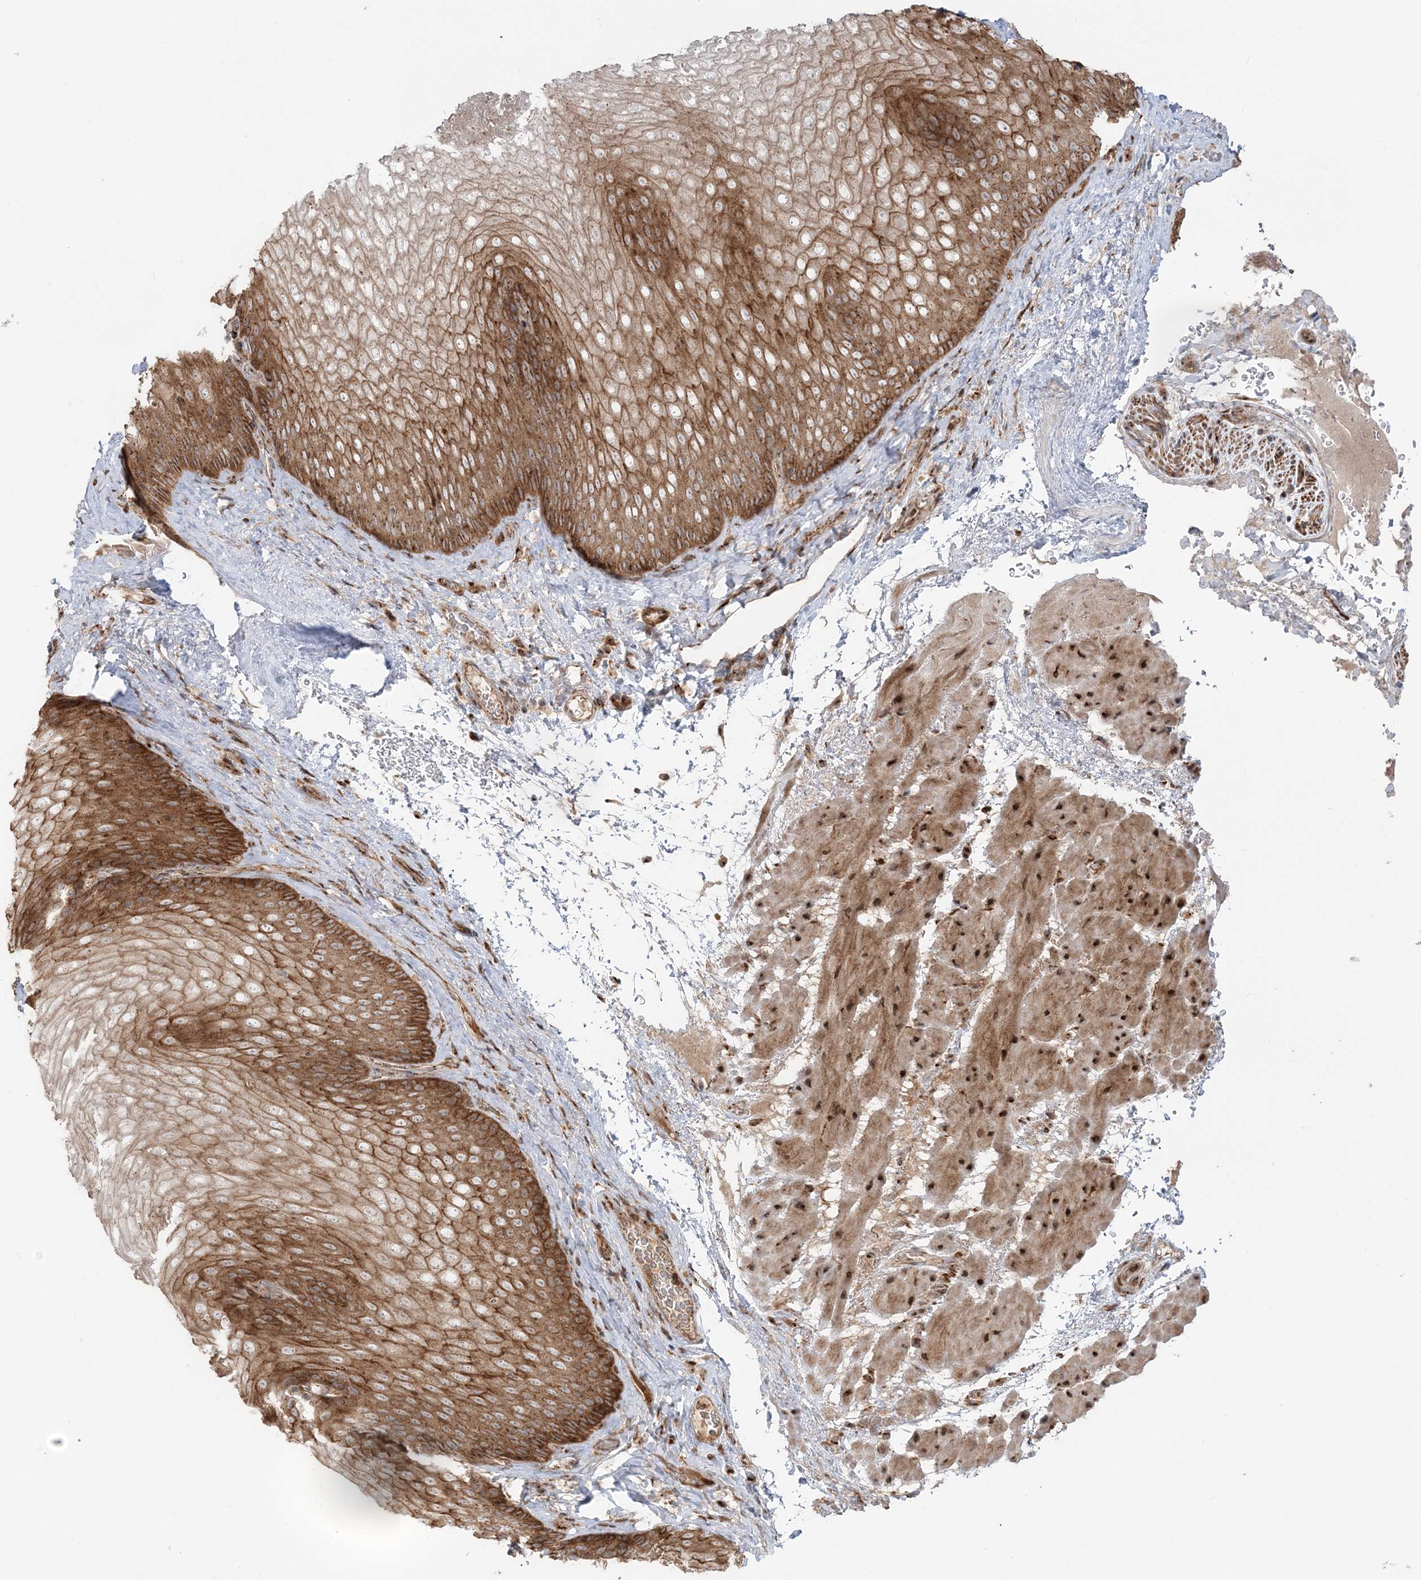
{"staining": {"intensity": "moderate", "quantity": ">75%", "location": "cytoplasmic/membranous"}, "tissue": "esophagus", "cell_type": "Squamous epithelial cells", "image_type": "normal", "snomed": [{"axis": "morphology", "description": "Normal tissue, NOS"}, {"axis": "topography", "description": "Esophagus"}], "caption": "About >75% of squamous epithelial cells in normal human esophagus demonstrate moderate cytoplasmic/membranous protein positivity as visualized by brown immunohistochemical staining.", "gene": "ABCC3", "patient": {"sex": "female", "age": 66}}